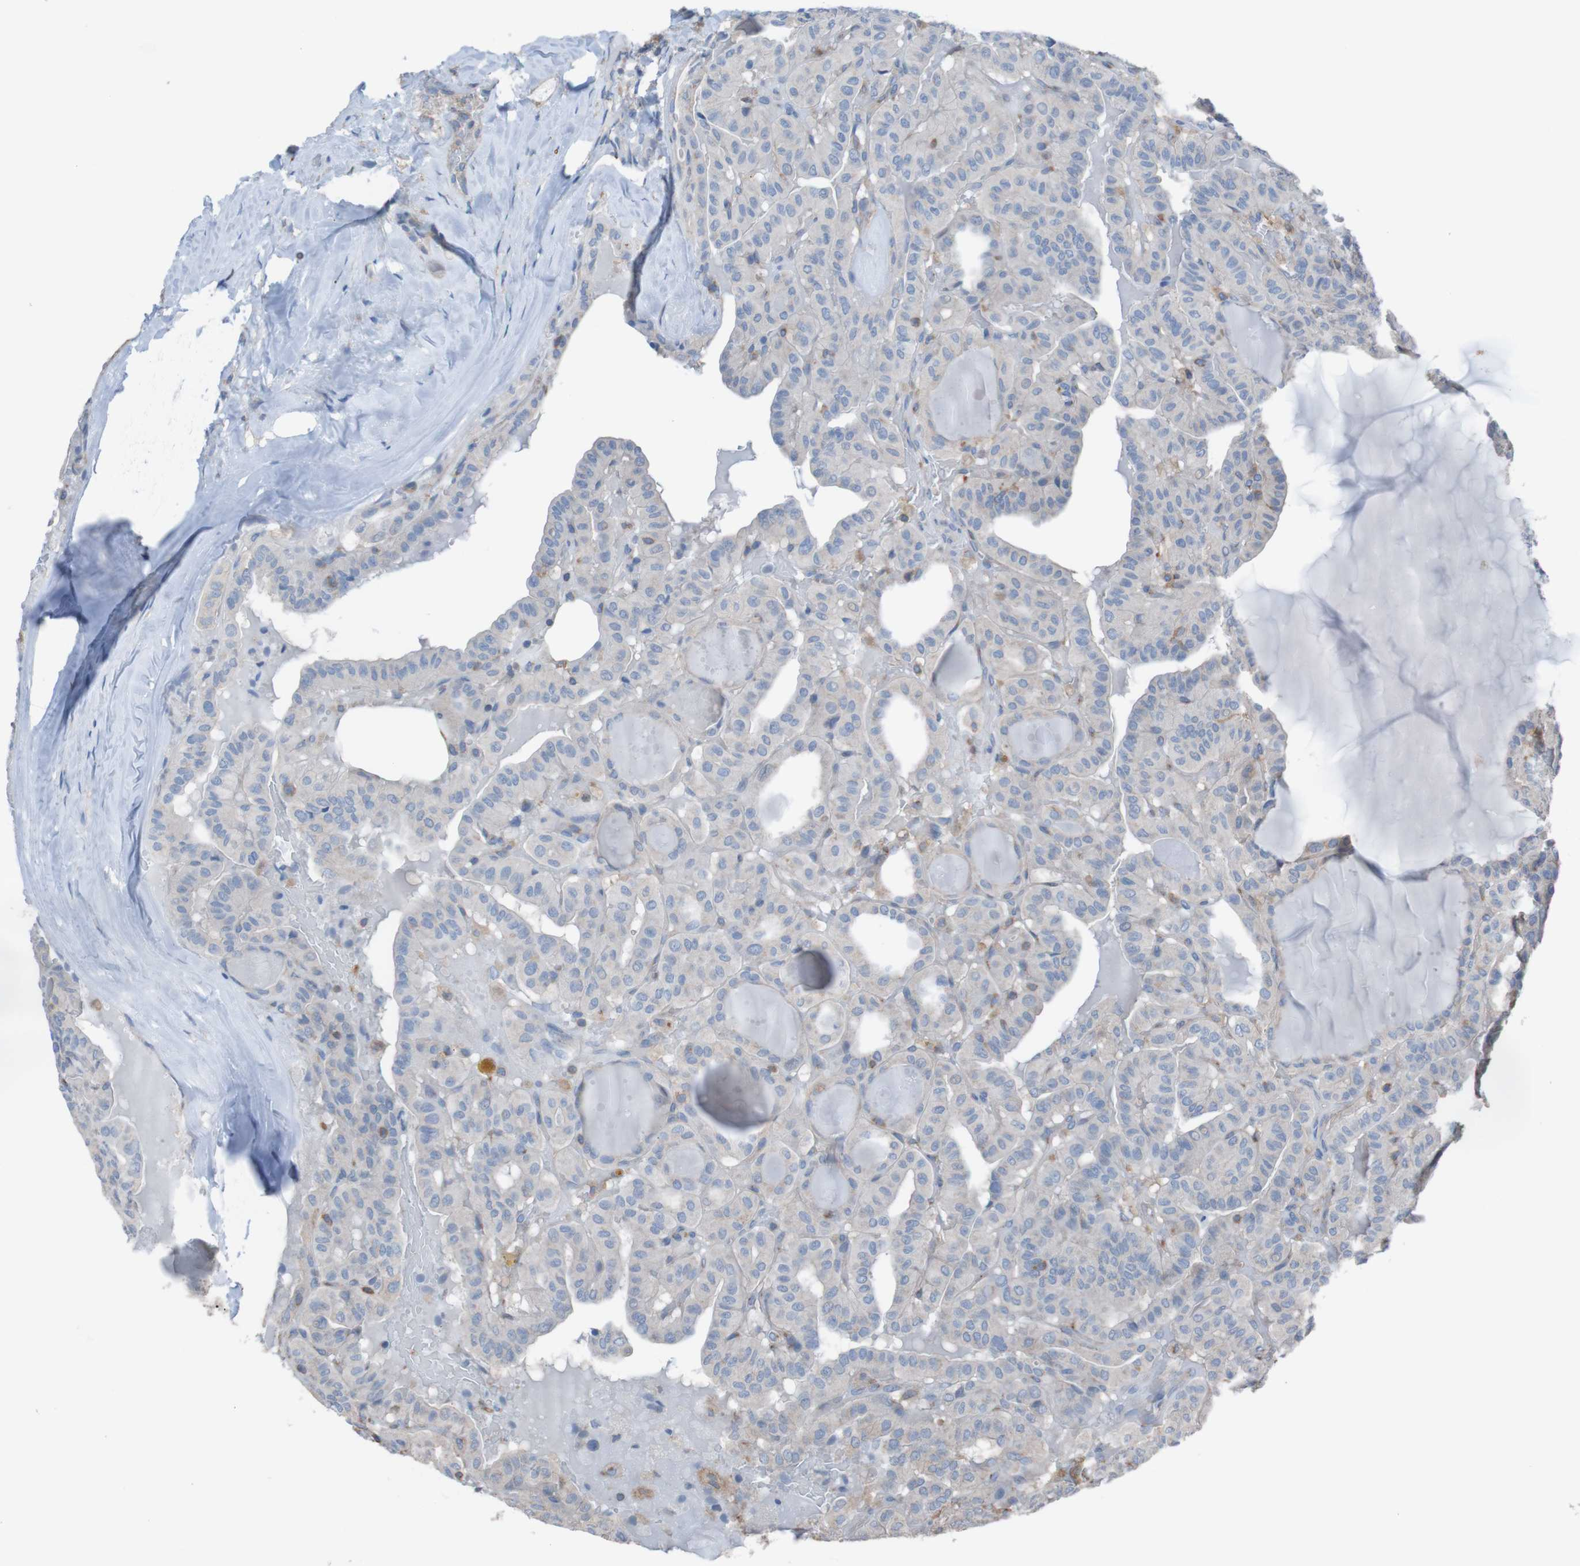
{"staining": {"intensity": "moderate", "quantity": "<25%", "location": "cytoplasmic/membranous"}, "tissue": "head and neck cancer", "cell_type": "Tumor cells", "image_type": "cancer", "snomed": [{"axis": "morphology", "description": "Squamous cell carcinoma, NOS"}, {"axis": "topography", "description": "Oral tissue"}, {"axis": "topography", "description": "Head-Neck"}], "caption": "This is an image of IHC staining of head and neck cancer (squamous cell carcinoma), which shows moderate positivity in the cytoplasmic/membranous of tumor cells.", "gene": "MINAR1", "patient": {"sex": "female", "age": 50}}